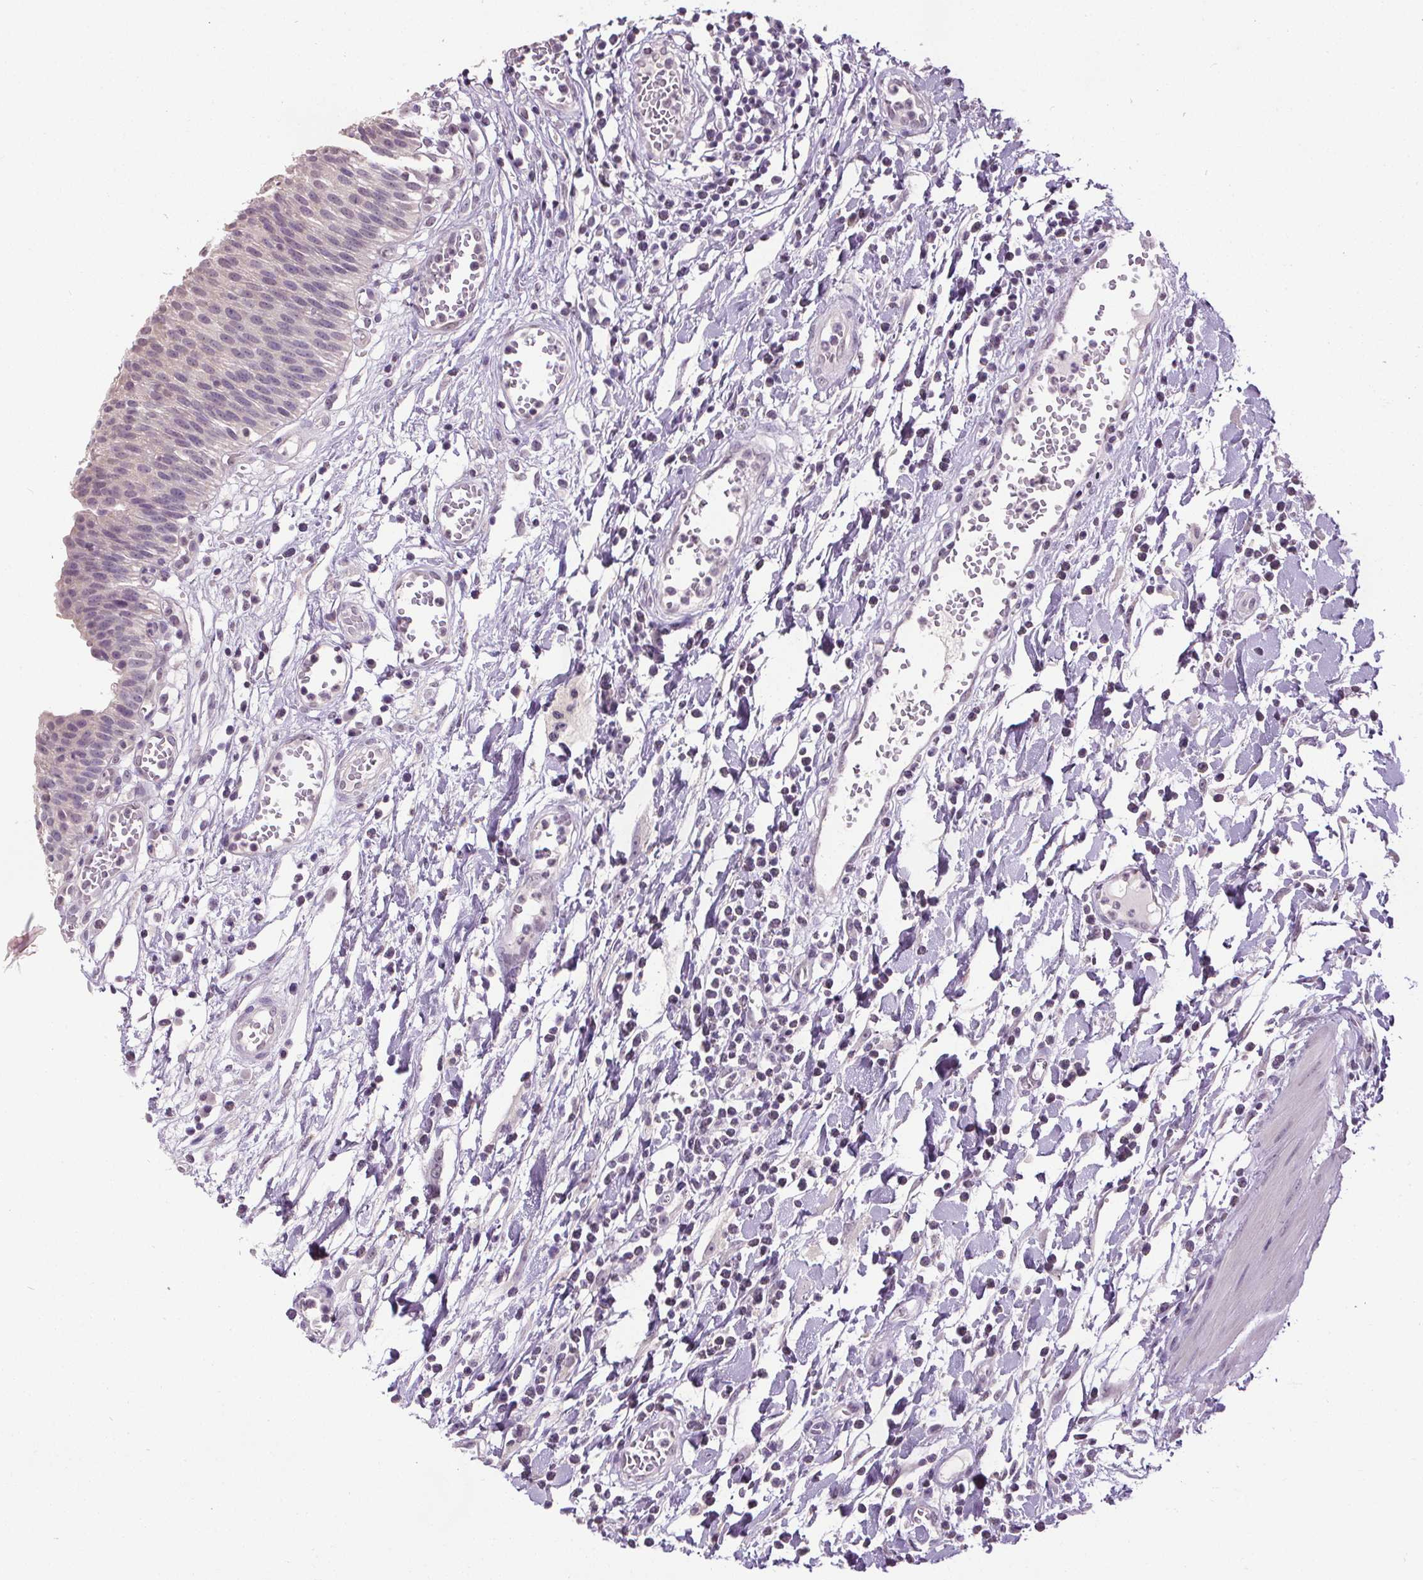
{"staining": {"intensity": "negative", "quantity": "none", "location": "none"}, "tissue": "urinary bladder", "cell_type": "Urothelial cells", "image_type": "normal", "snomed": [{"axis": "morphology", "description": "Normal tissue, NOS"}, {"axis": "topography", "description": "Urinary bladder"}], "caption": "A high-resolution image shows IHC staining of unremarkable urinary bladder, which demonstrates no significant expression in urothelial cells.", "gene": "SLC2A9", "patient": {"sex": "male", "age": 64}}